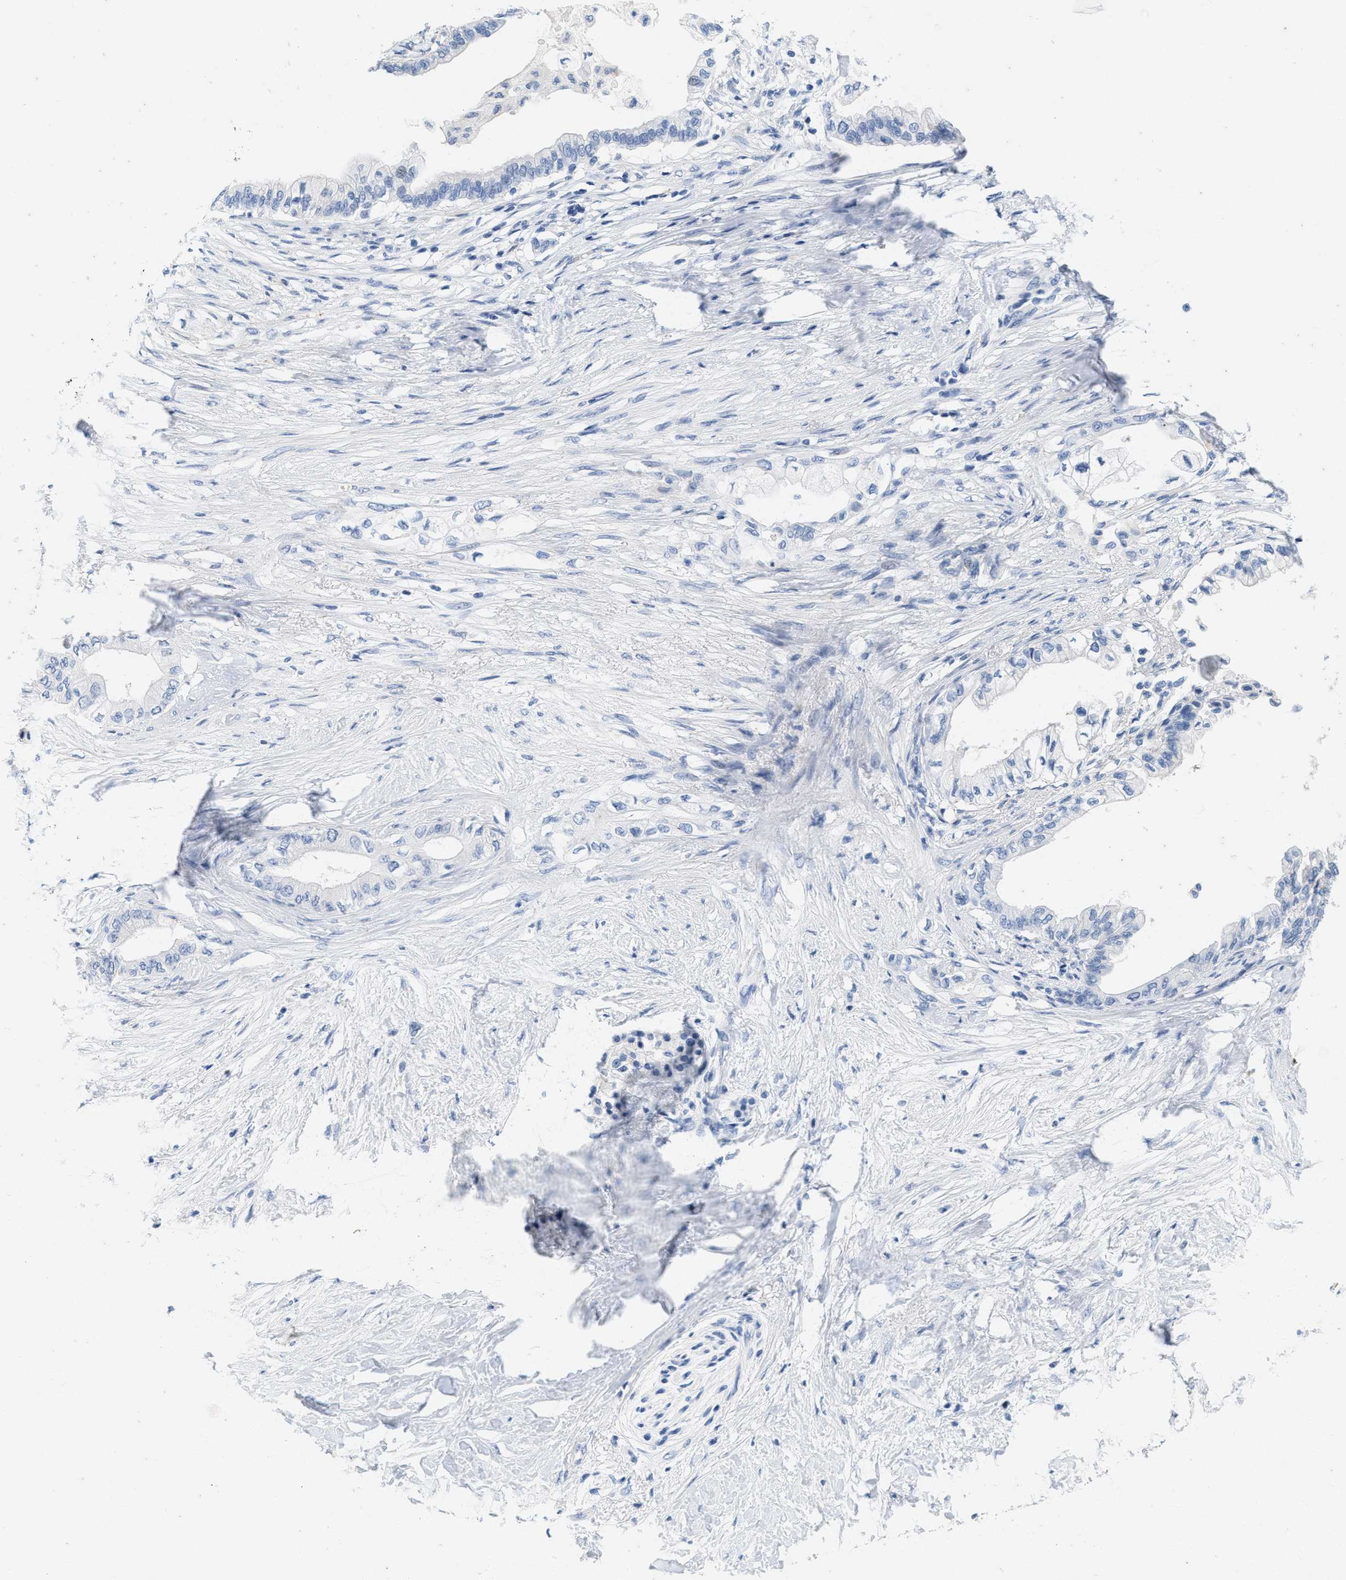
{"staining": {"intensity": "negative", "quantity": "none", "location": "none"}, "tissue": "pancreatic cancer", "cell_type": "Tumor cells", "image_type": "cancer", "snomed": [{"axis": "morphology", "description": "Normal tissue, NOS"}, {"axis": "morphology", "description": "Adenocarcinoma, NOS"}, {"axis": "topography", "description": "Pancreas"}, {"axis": "topography", "description": "Duodenum"}], "caption": "The immunohistochemistry micrograph has no significant positivity in tumor cells of adenocarcinoma (pancreatic) tissue.", "gene": "ABCB11", "patient": {"sex": "female", "age": 60}}